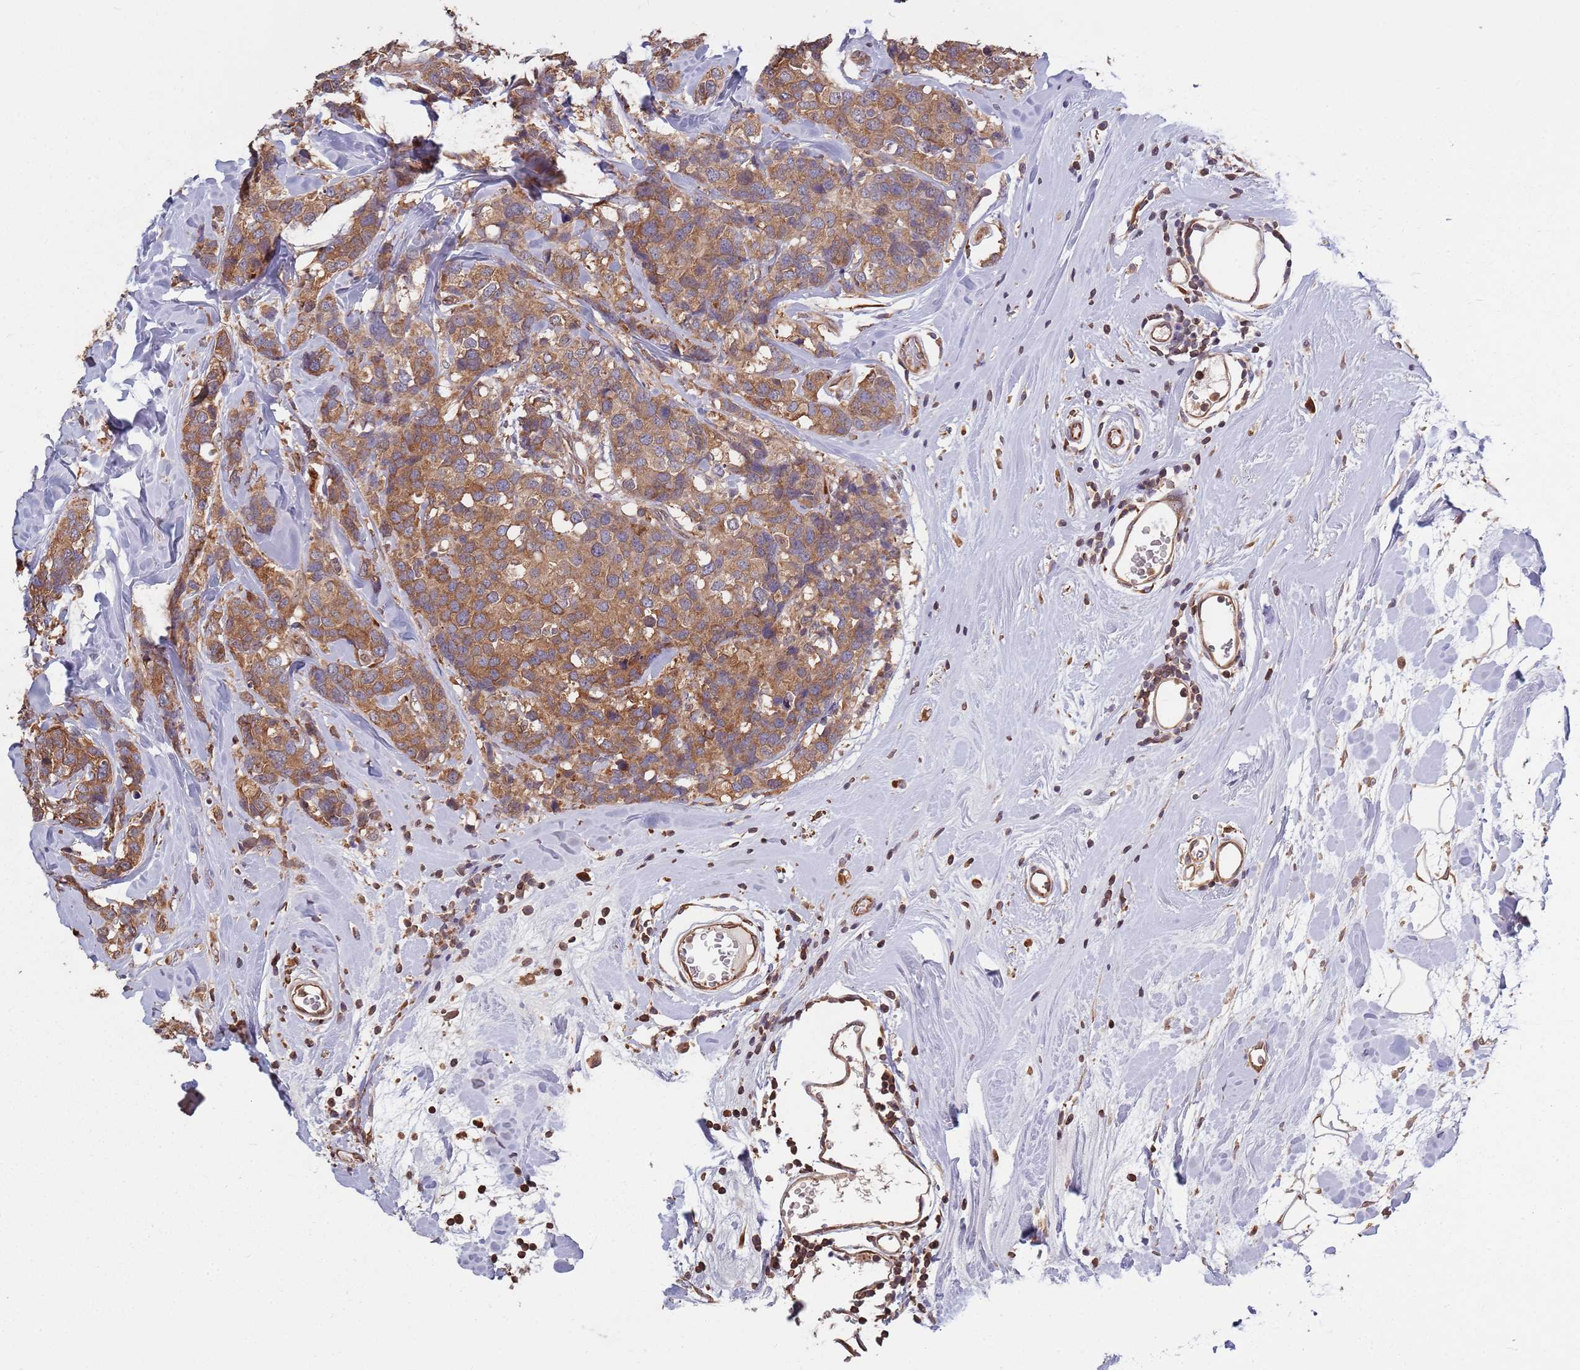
{"staining": {"intensity": "strong", "quantity": ">75%", "location": "cytoplasmic/membranous"}, "tissue": "breast cancer", "cell_type": "Tumor cells", "image_type": "cancer", "snomed": [{"axis": "morphology", "description": "Lobular carcinoma"}, {"axis": "topography", "description": "Breast"}], "caption": "Tumor cells show high levels of strong cytoplasmic/membranous positivity in approximately >75% of cells in human lobular carcinoma (breast).", "gene": "COG4", "patient": {"sex": "female", "age": 59}}